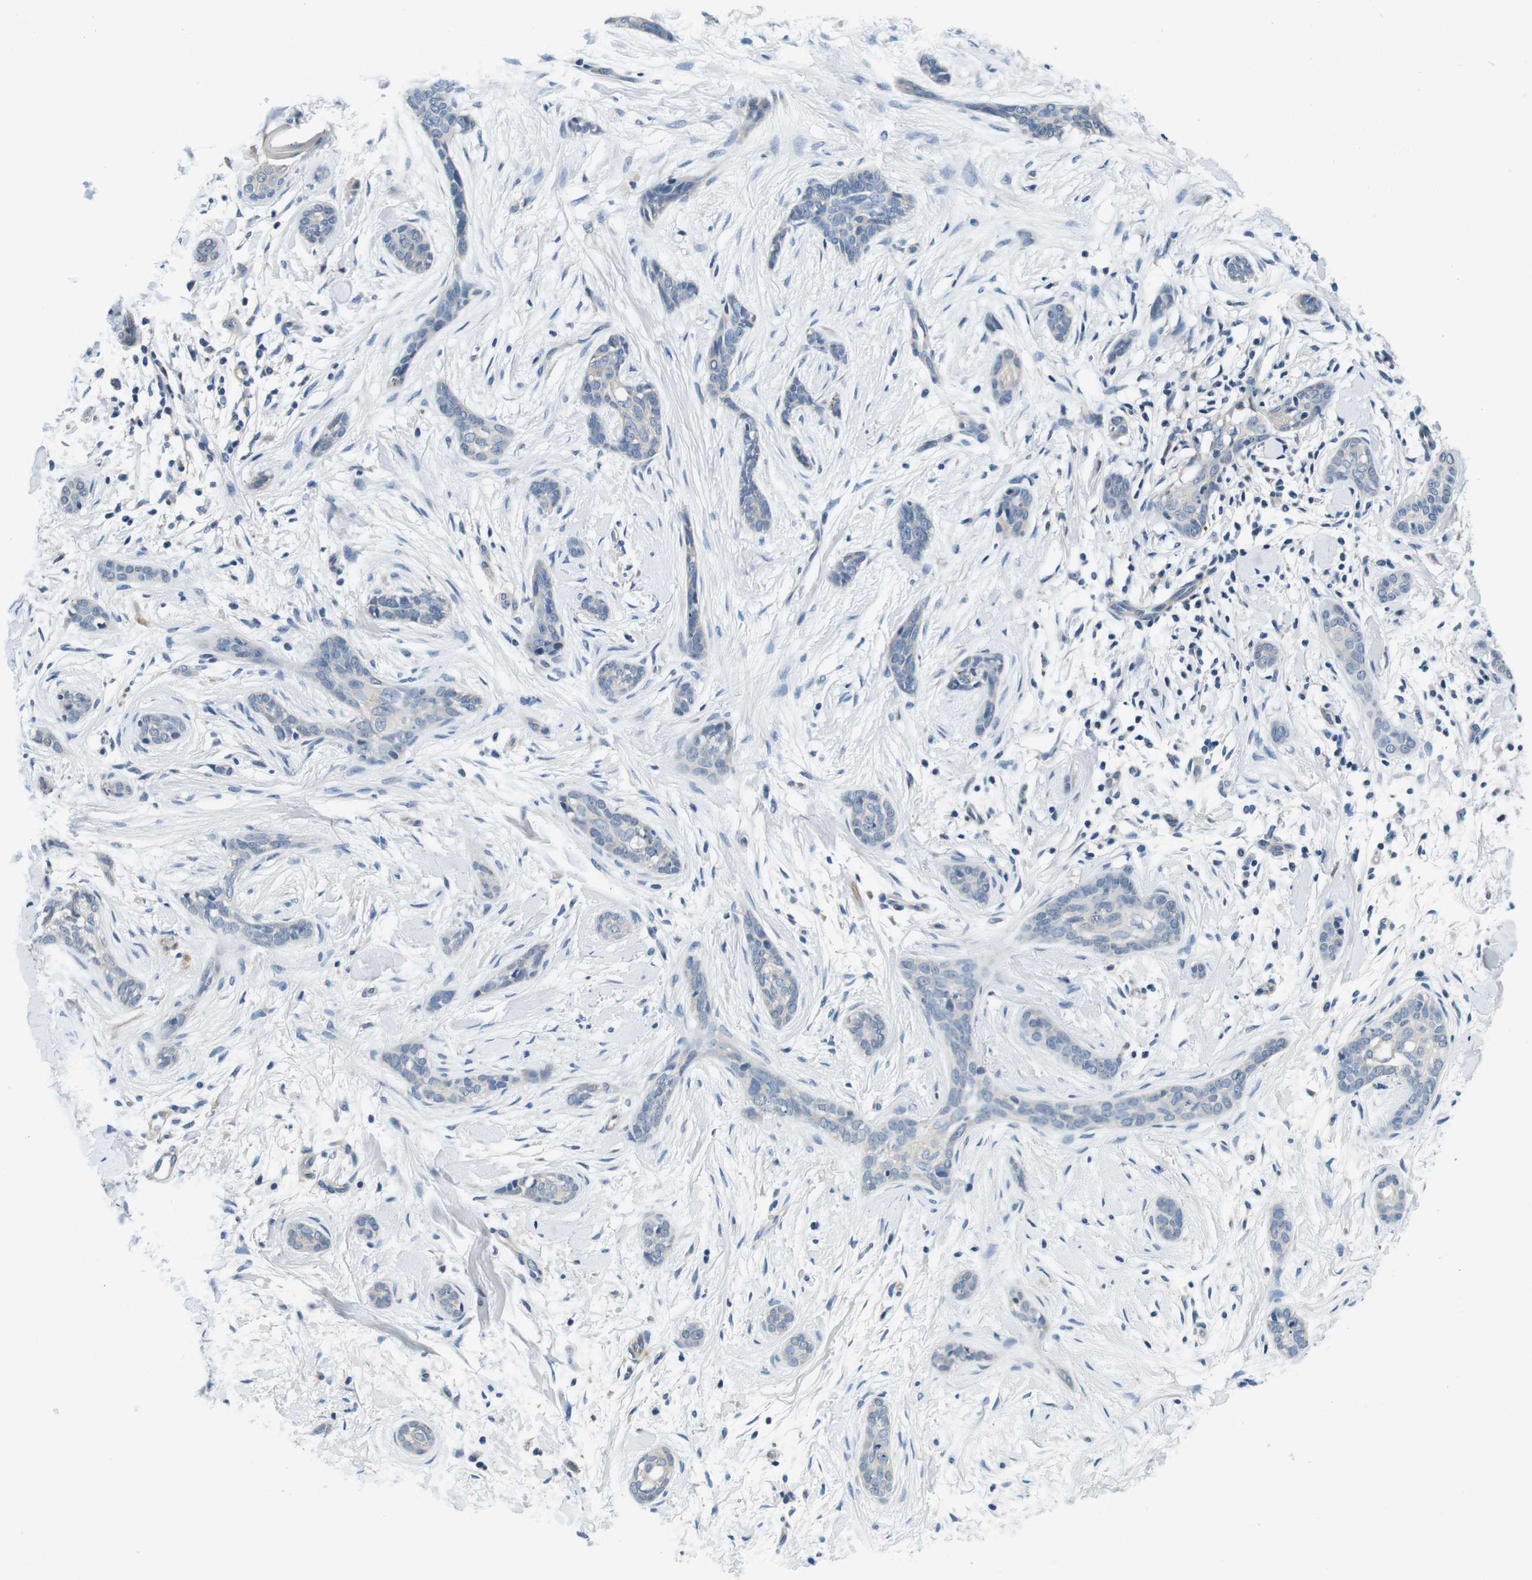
{"staining": {"intensity": "negative", "quantity": "none", "location": "none"}, "tissue": "skin cancer", "cell_type": "Tumor cells", "image_type": "cancer", "snomed": [{"axis": "morphology", "description": "Basal cell carcinoma"}, {"axis": "morphology", "description": "Adnexal tumor, benign"}, {"axis": "topography", "description": "Skin"}], "caption": "Immunohistochemical staining of human skin cancer shows no significant expression in tumor cells. Brightfield microscopy of immunohistochemistry (IHC) stained with DAB (brown) and hematoxylin (blue), captured at high magnification.", "gene": "DTNA", "patient": {"sex": "female", "age": 42}}